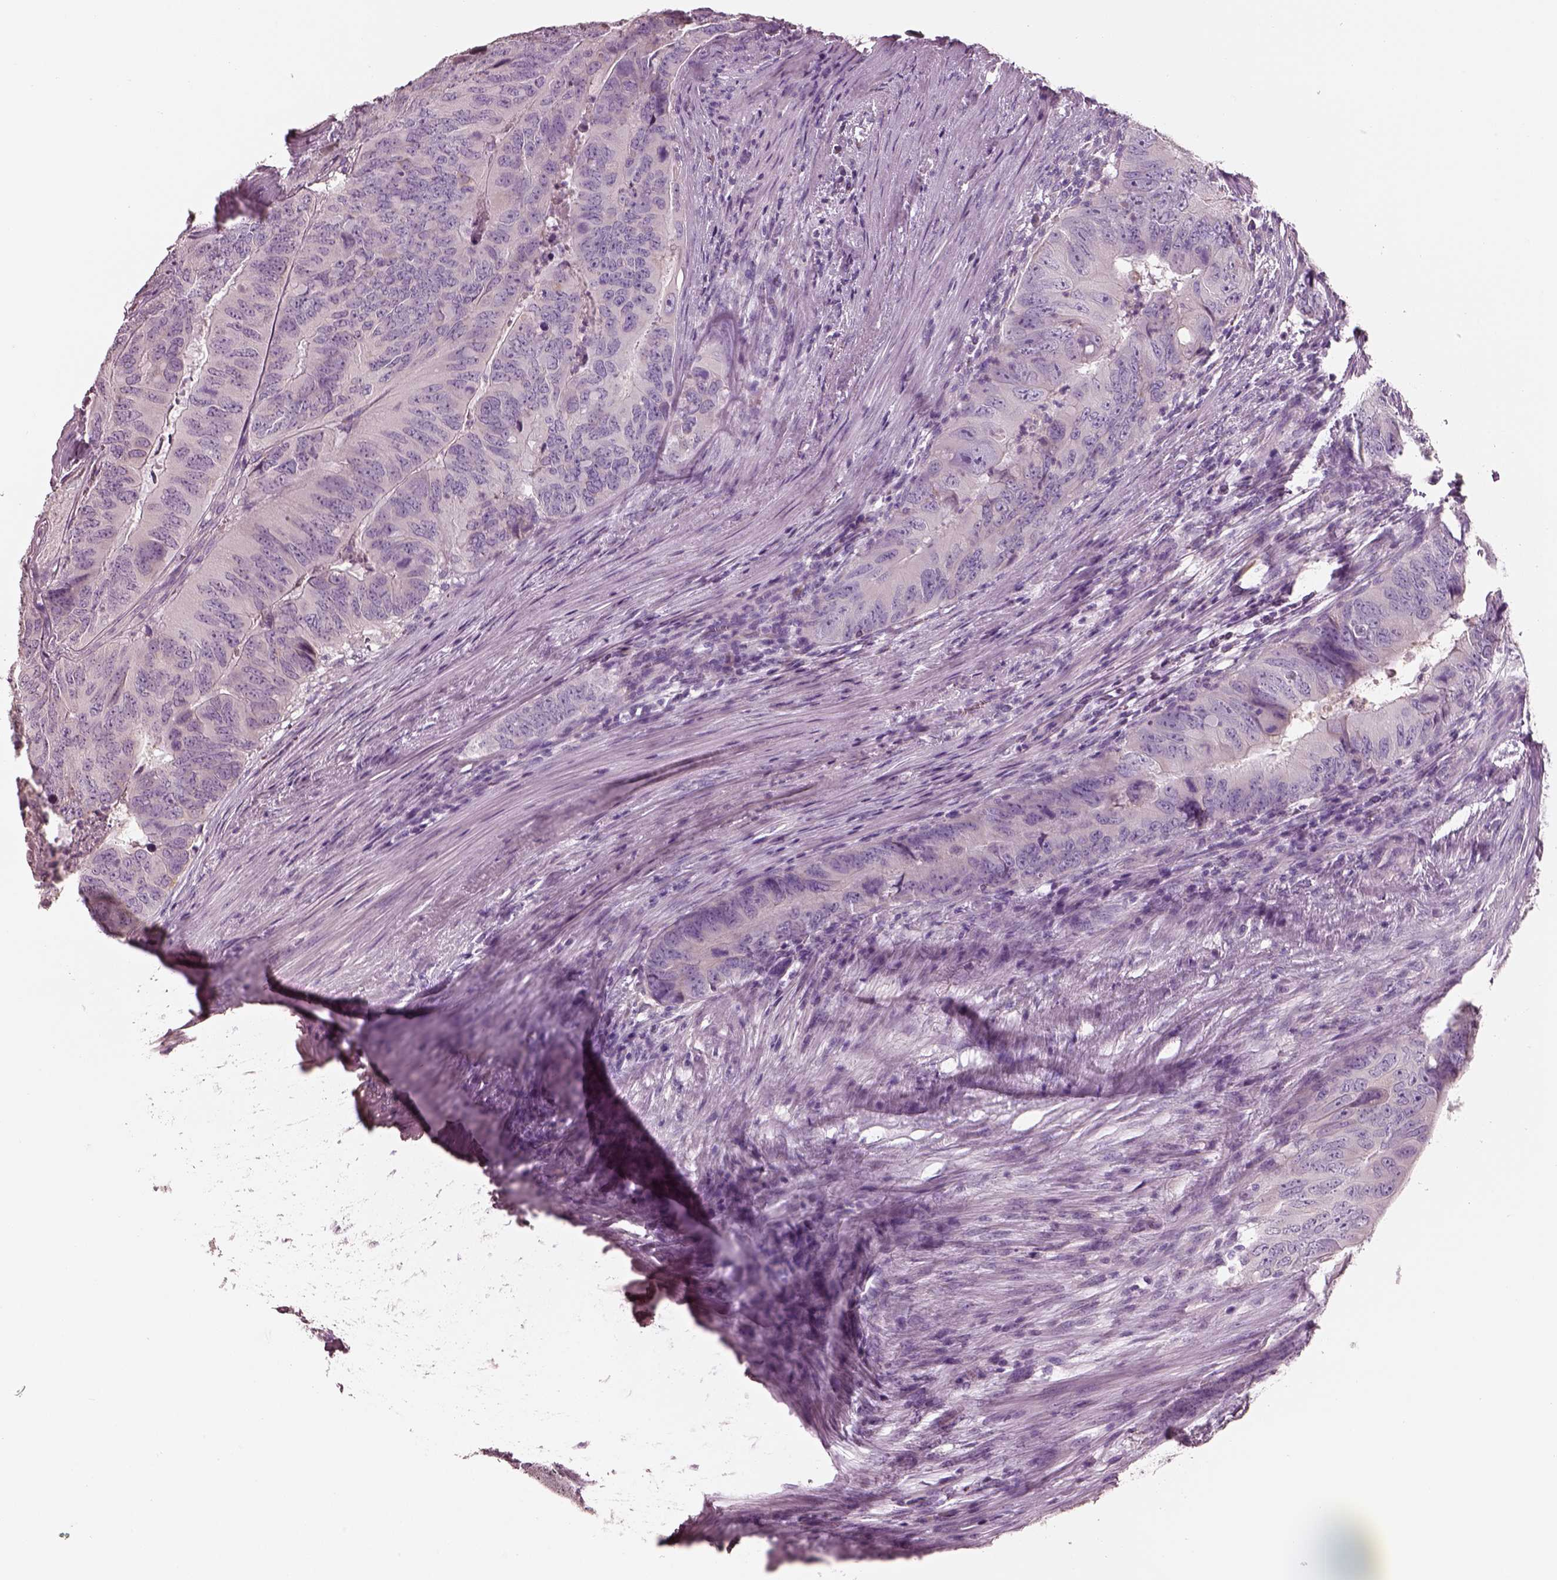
{"staining": {"intensity": "negative", "quantity": "none", "location": "none"}, "tissue": "colorectal cancer", "cell_type": "Tumor cells", "image_type": "cancer", "snomed": [{"axis": "morphology", "description": "Adenocarcinoma, NOS"}, {"axis": "topography", "description": "Colon"}], "caption": "IHC of colorectal cancer demonstrates no positivity in tumor cells.", "gene": "PNOC", "patient": {"sex": "male", "age": 79}}